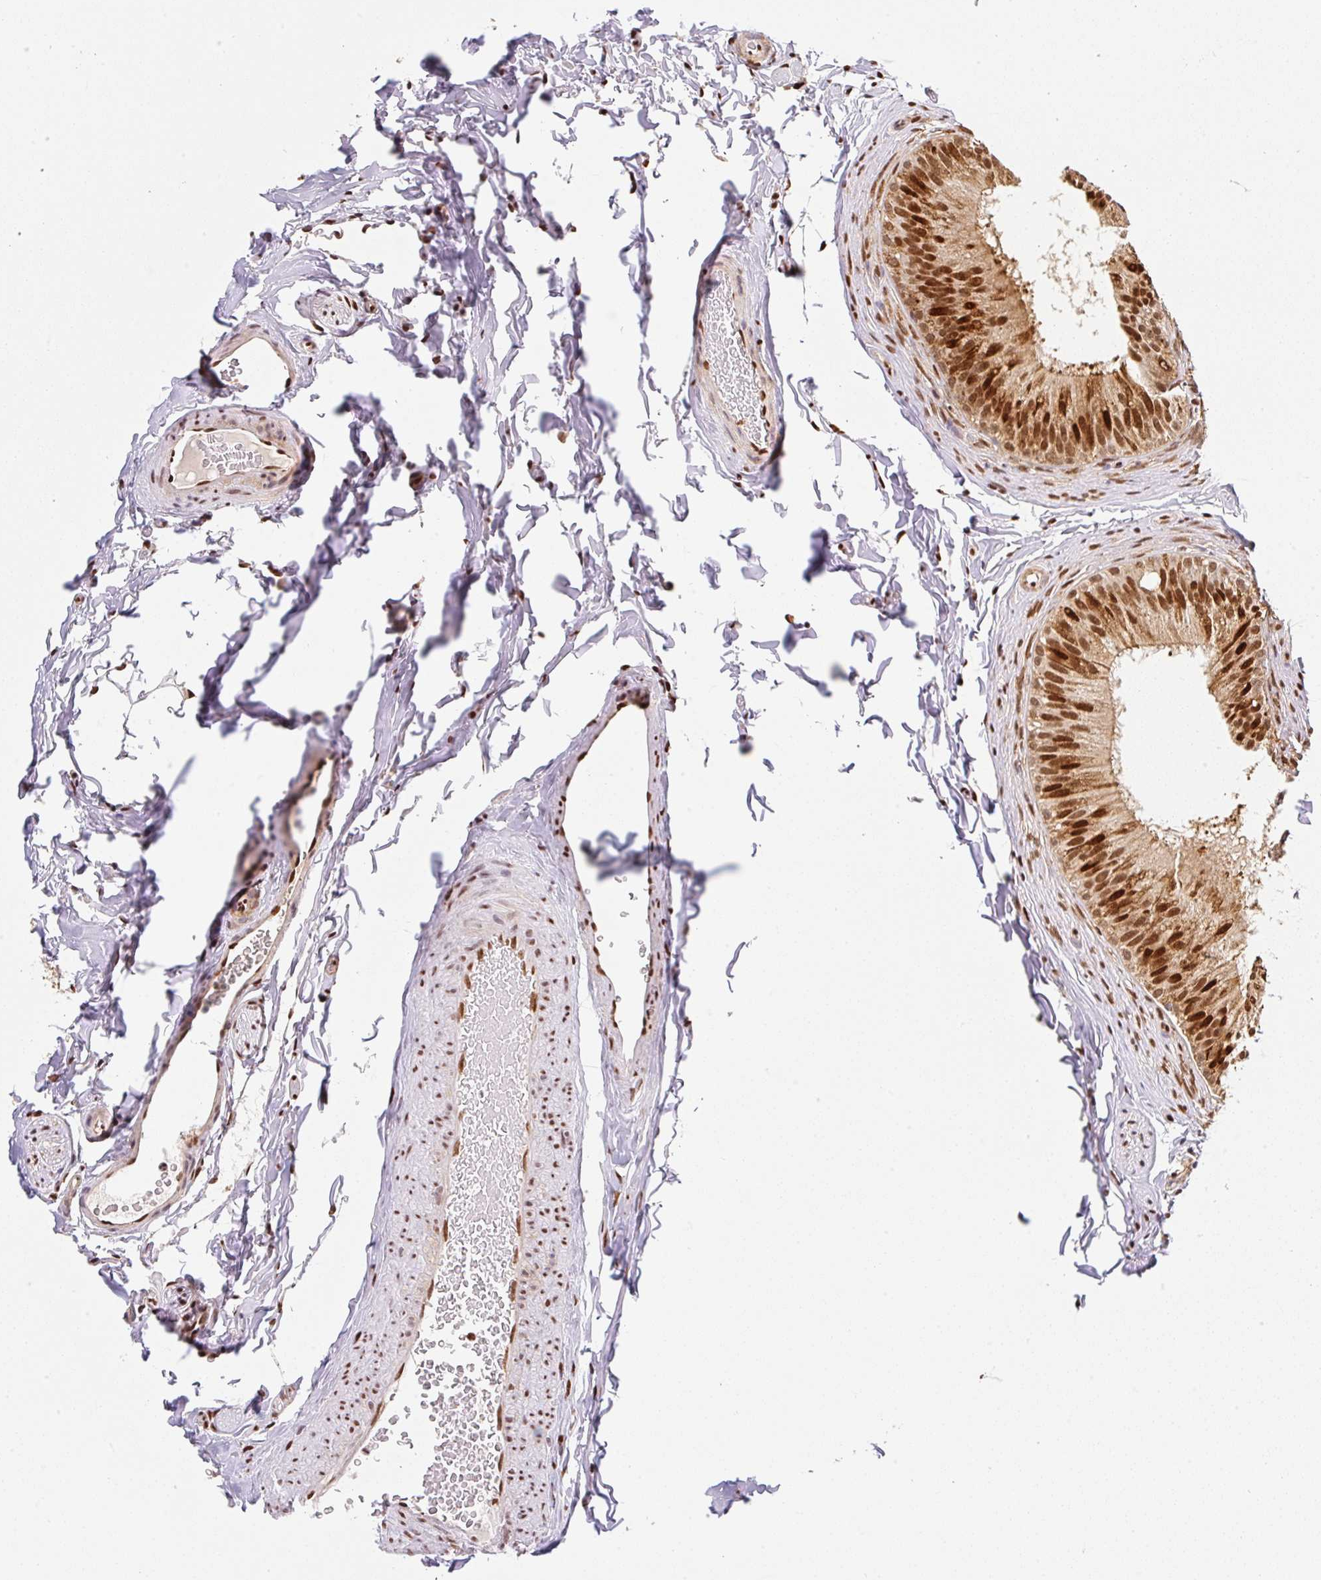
{"staining": {"intensity": "strong", "quantity": "25%-75%", "location": "nuclear"}, "tissue": "epididymis", "cell_type": "Glandular cells", "image_type": "normal", "snomed": [{"axis": "morphology", "description": "Normal tissue, NOS"}, {"axis": "topography", "description": "Epididymis"}], "caption": "This histopathology image shows immunohistochemistry (IHC) staining of benign human epididymis, with high strong nuclear positivity in about 25%-75% of glandular cells.", "gene": "GPR139", "patient": {"sex": "male", "age": 24}}